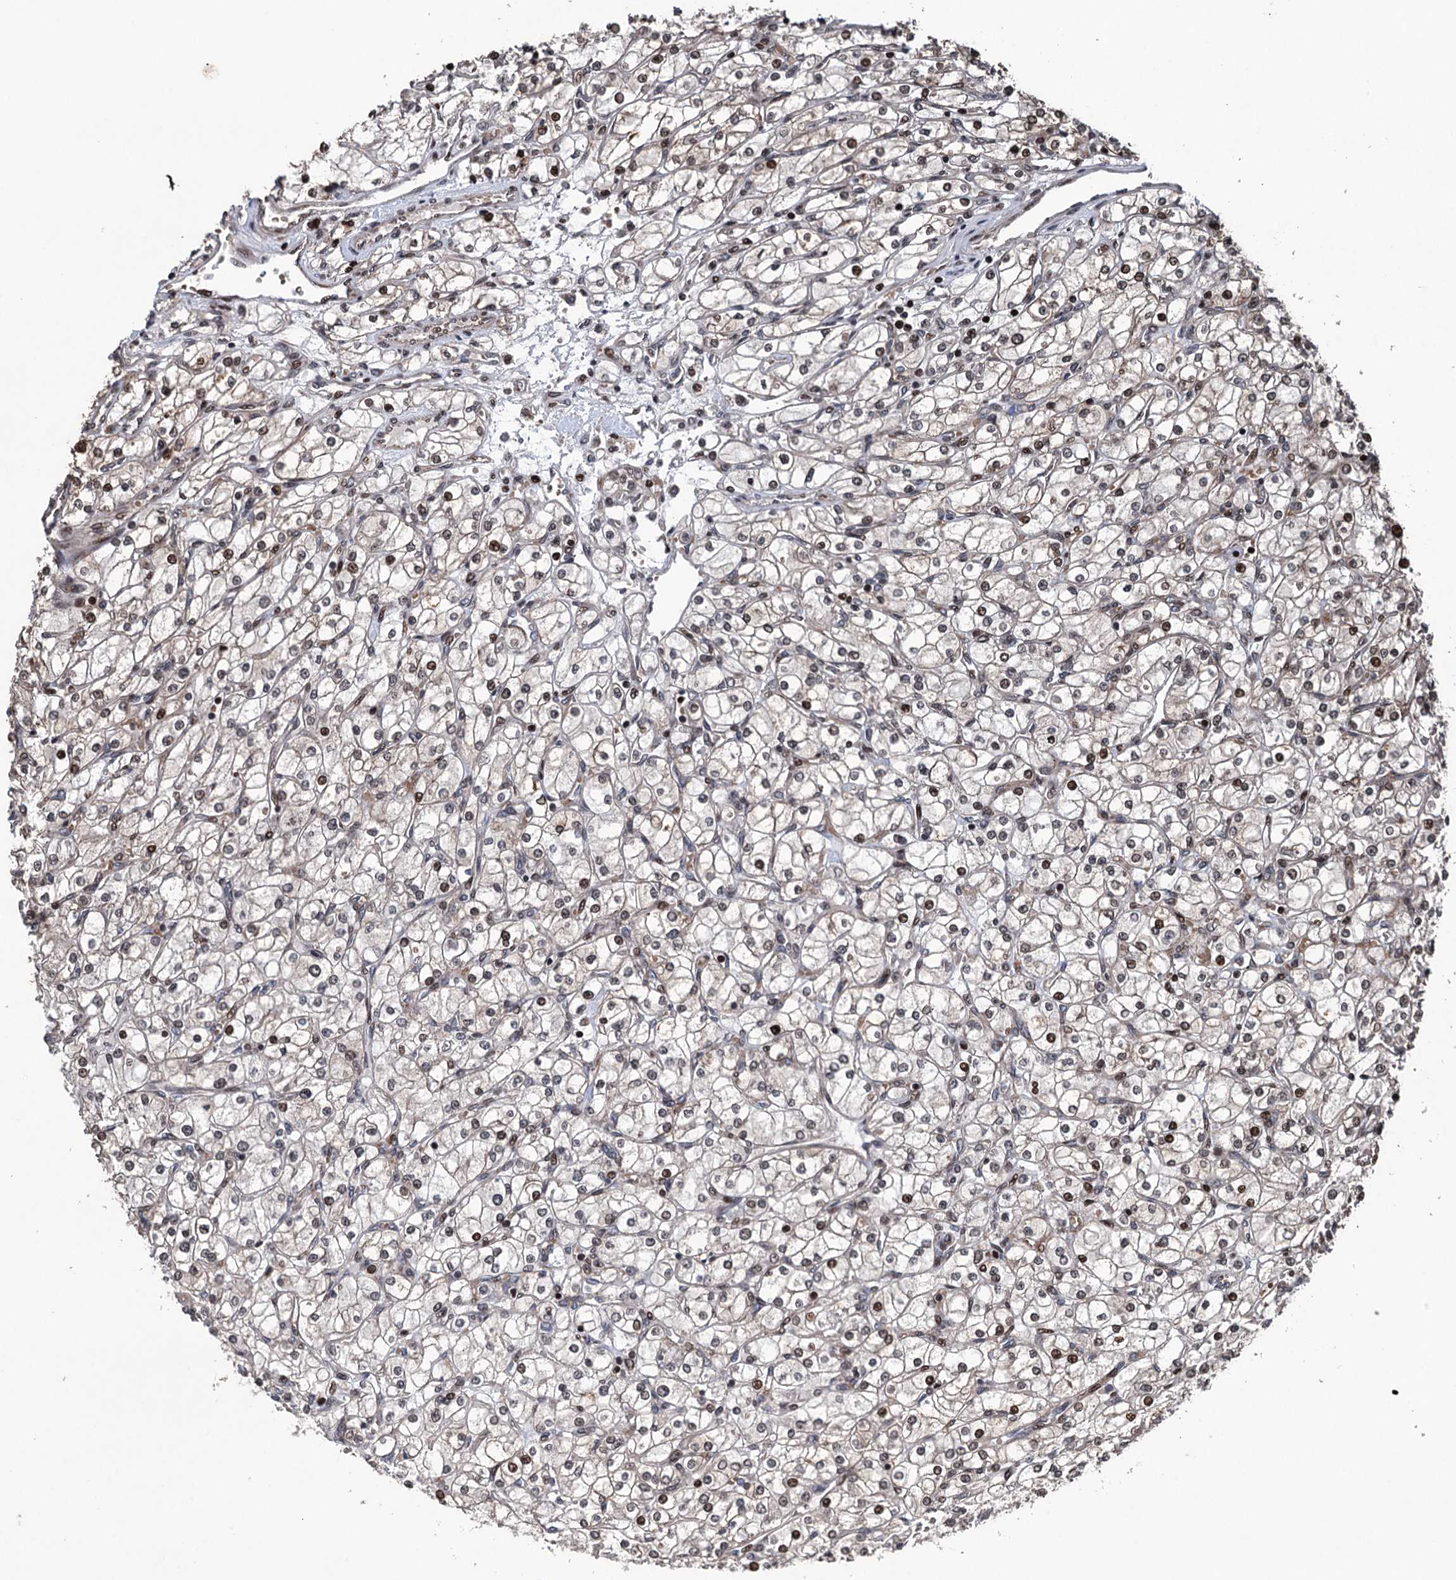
{"staining": {"intensity": "moderate", "quantity": "25%-75%", "location": "nuclear"}, "tissue": "renal cancer", "cell_type": "Tumor cells", "image_type": "cancer", "snomed": [{"axis": "morphology", "description": "Adenocarcinoma, NOS"}, {"axis": "topography", "description": "Kidney"}], "caption": "A micrograph of adenocarcinoma (renal) stained for a protein exhibits moderate nuclear brown staining in tumor cells.", "gene": "EYA4", "patient": {"sex": "male", "age": 80}}